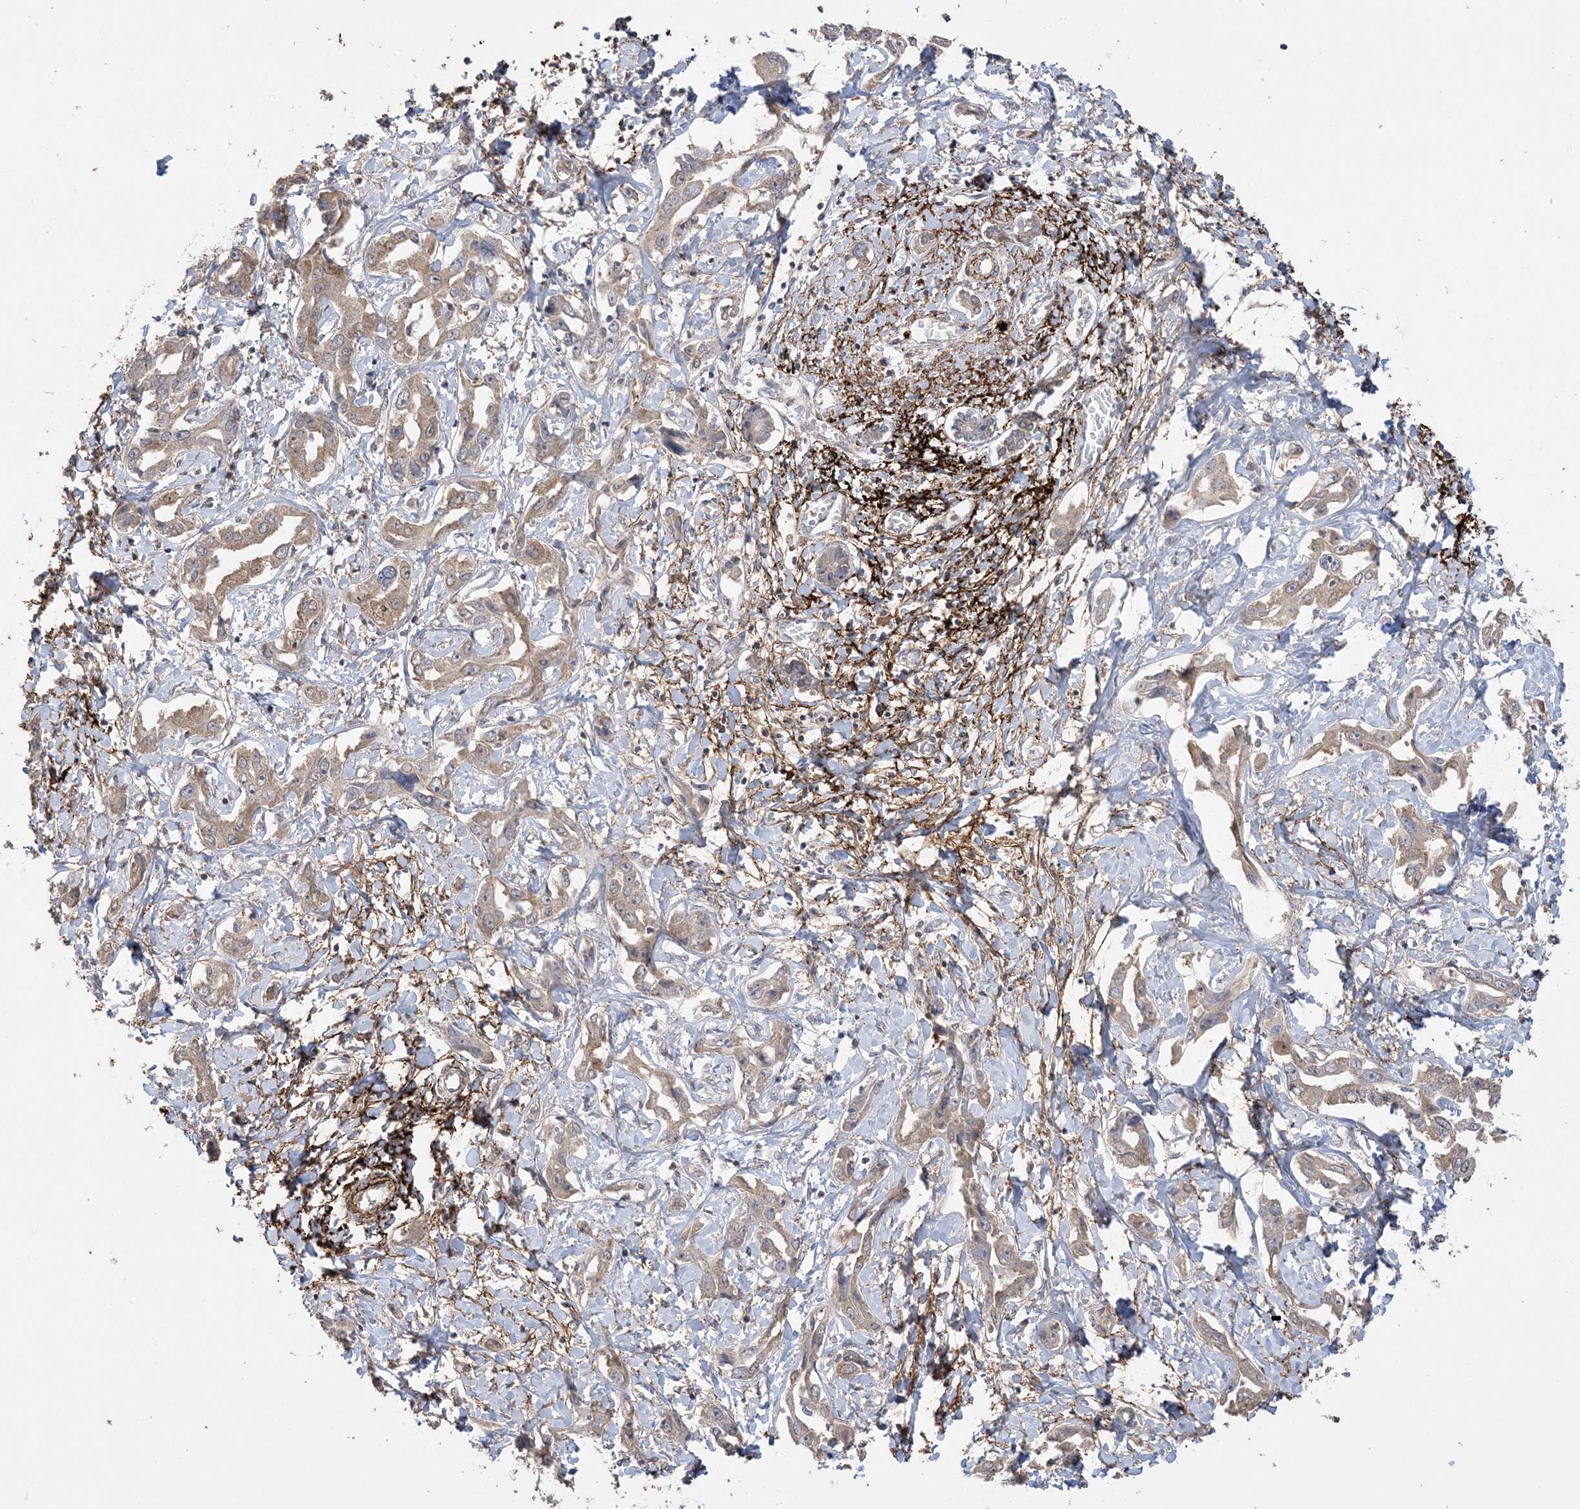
{"staining": {"intensity": "moderate", "quantity": ">75%", "location": "cytoplasmic/membranous"}, "tissue": "liver cancer", "cell_type": "Tumor cells", "image_type": "cancer", "snomed": [{"axis": "morphology", "description": "Cholangiocarcinoma"}, {"axis": "topography", "description": "Liver"}], "caption": "The photomicrograph reveals a brown stain indicating the presence of a protein in the cytoplasmic/membranous of tumor cells in liver cholangiocarcinoma. The protein is shown in brown color, while the nuclei are stained blue.", "gene": "XRN1", "patient": {"sex": "male", "age": 59}}